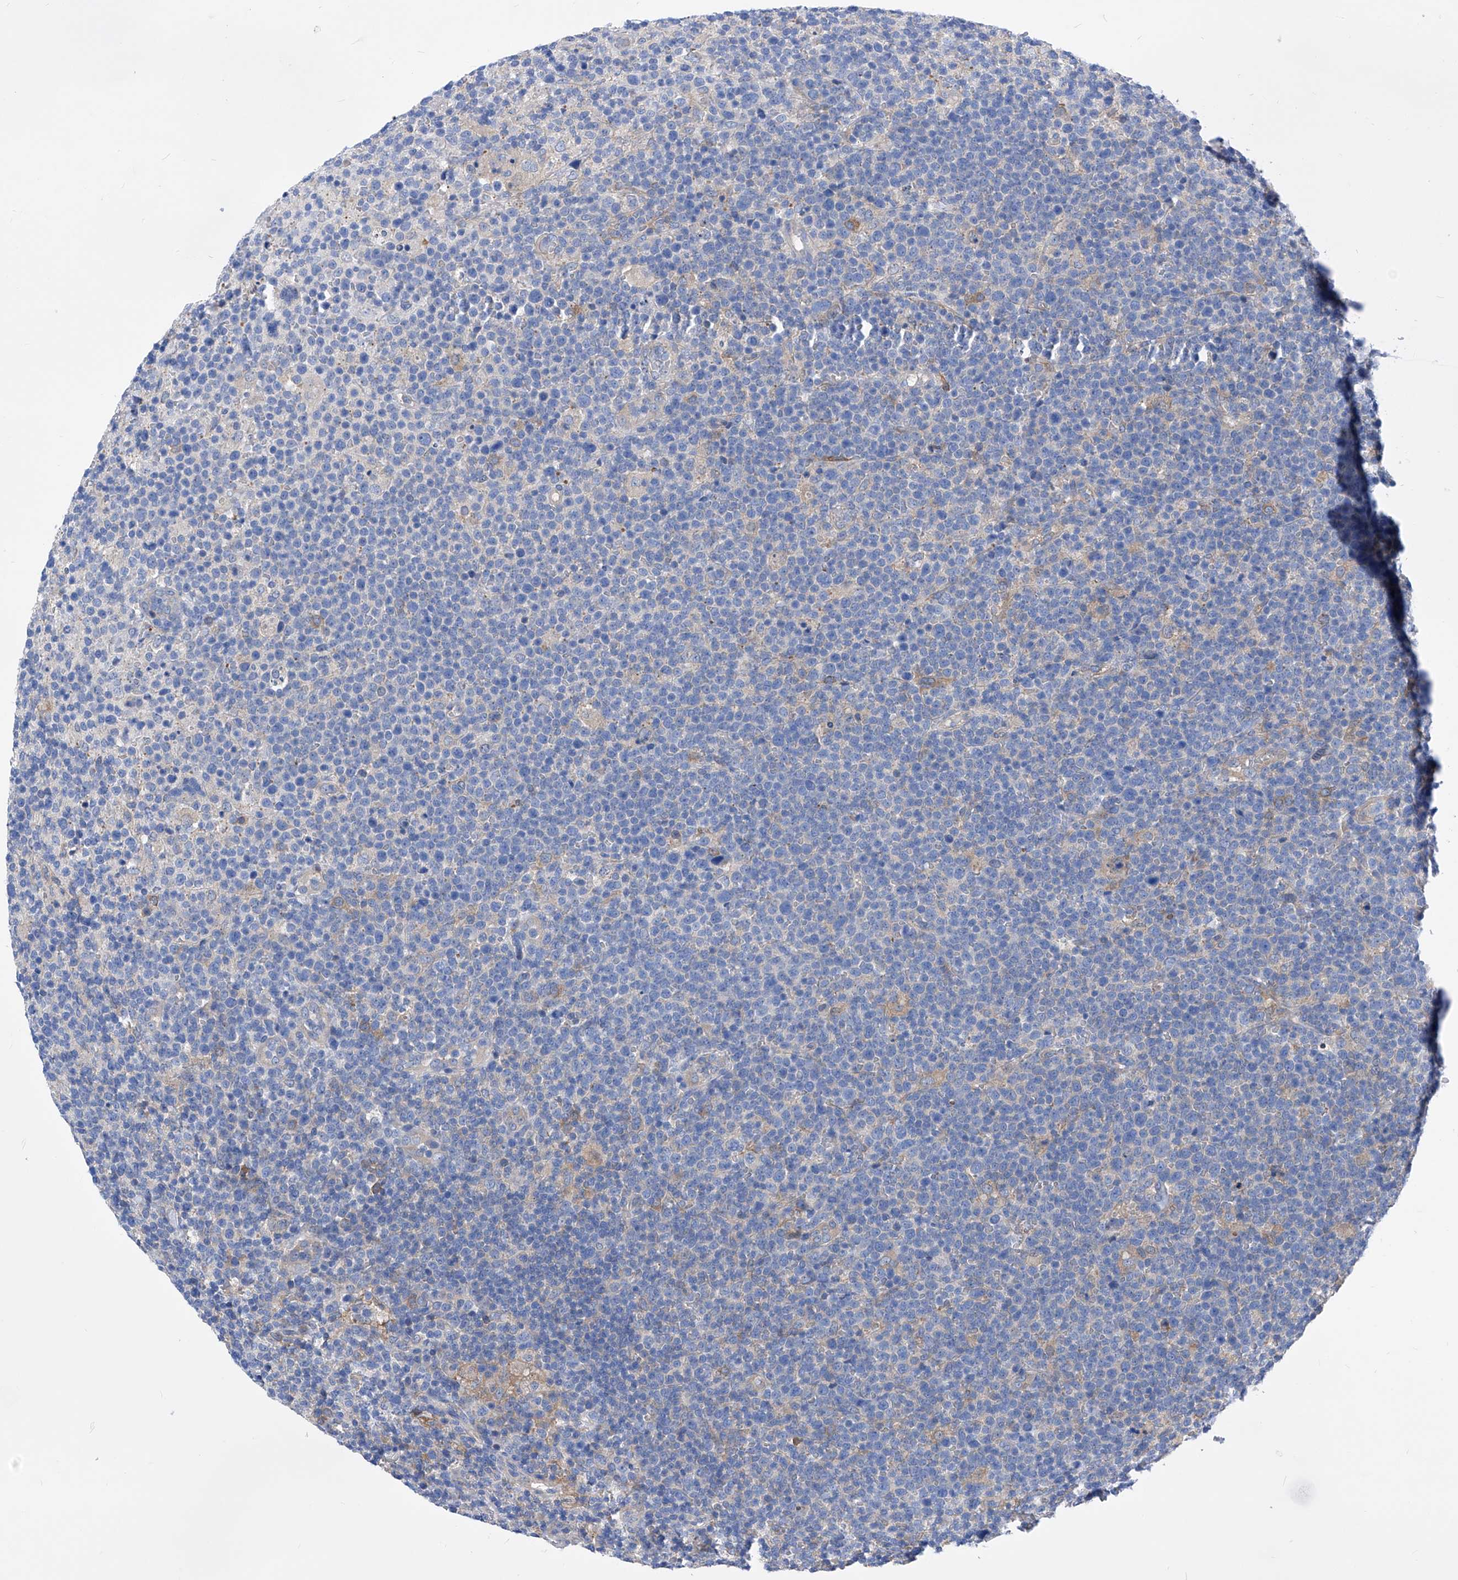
{"staining": {"intensity": "negative", "quantity": "none", "location": "none"}, "tissue": "lymphoma", "cell_type": "Tumor cells", "image_type": "cancer", "snomed": [{"axis": "morphology", "description": "Malignant lymphoma, non-Hodgkin's type, High grade"}, {"axis": "topography", "description": "Lymph node"}], "caption": "Immunohistochemistry of high-grade malignant lymphoma, non-Hodgkin's type reveals no positivity in tumor cells.", "gene": "XPNPEP1", "patient": {"sex": "male", "age": 61}}